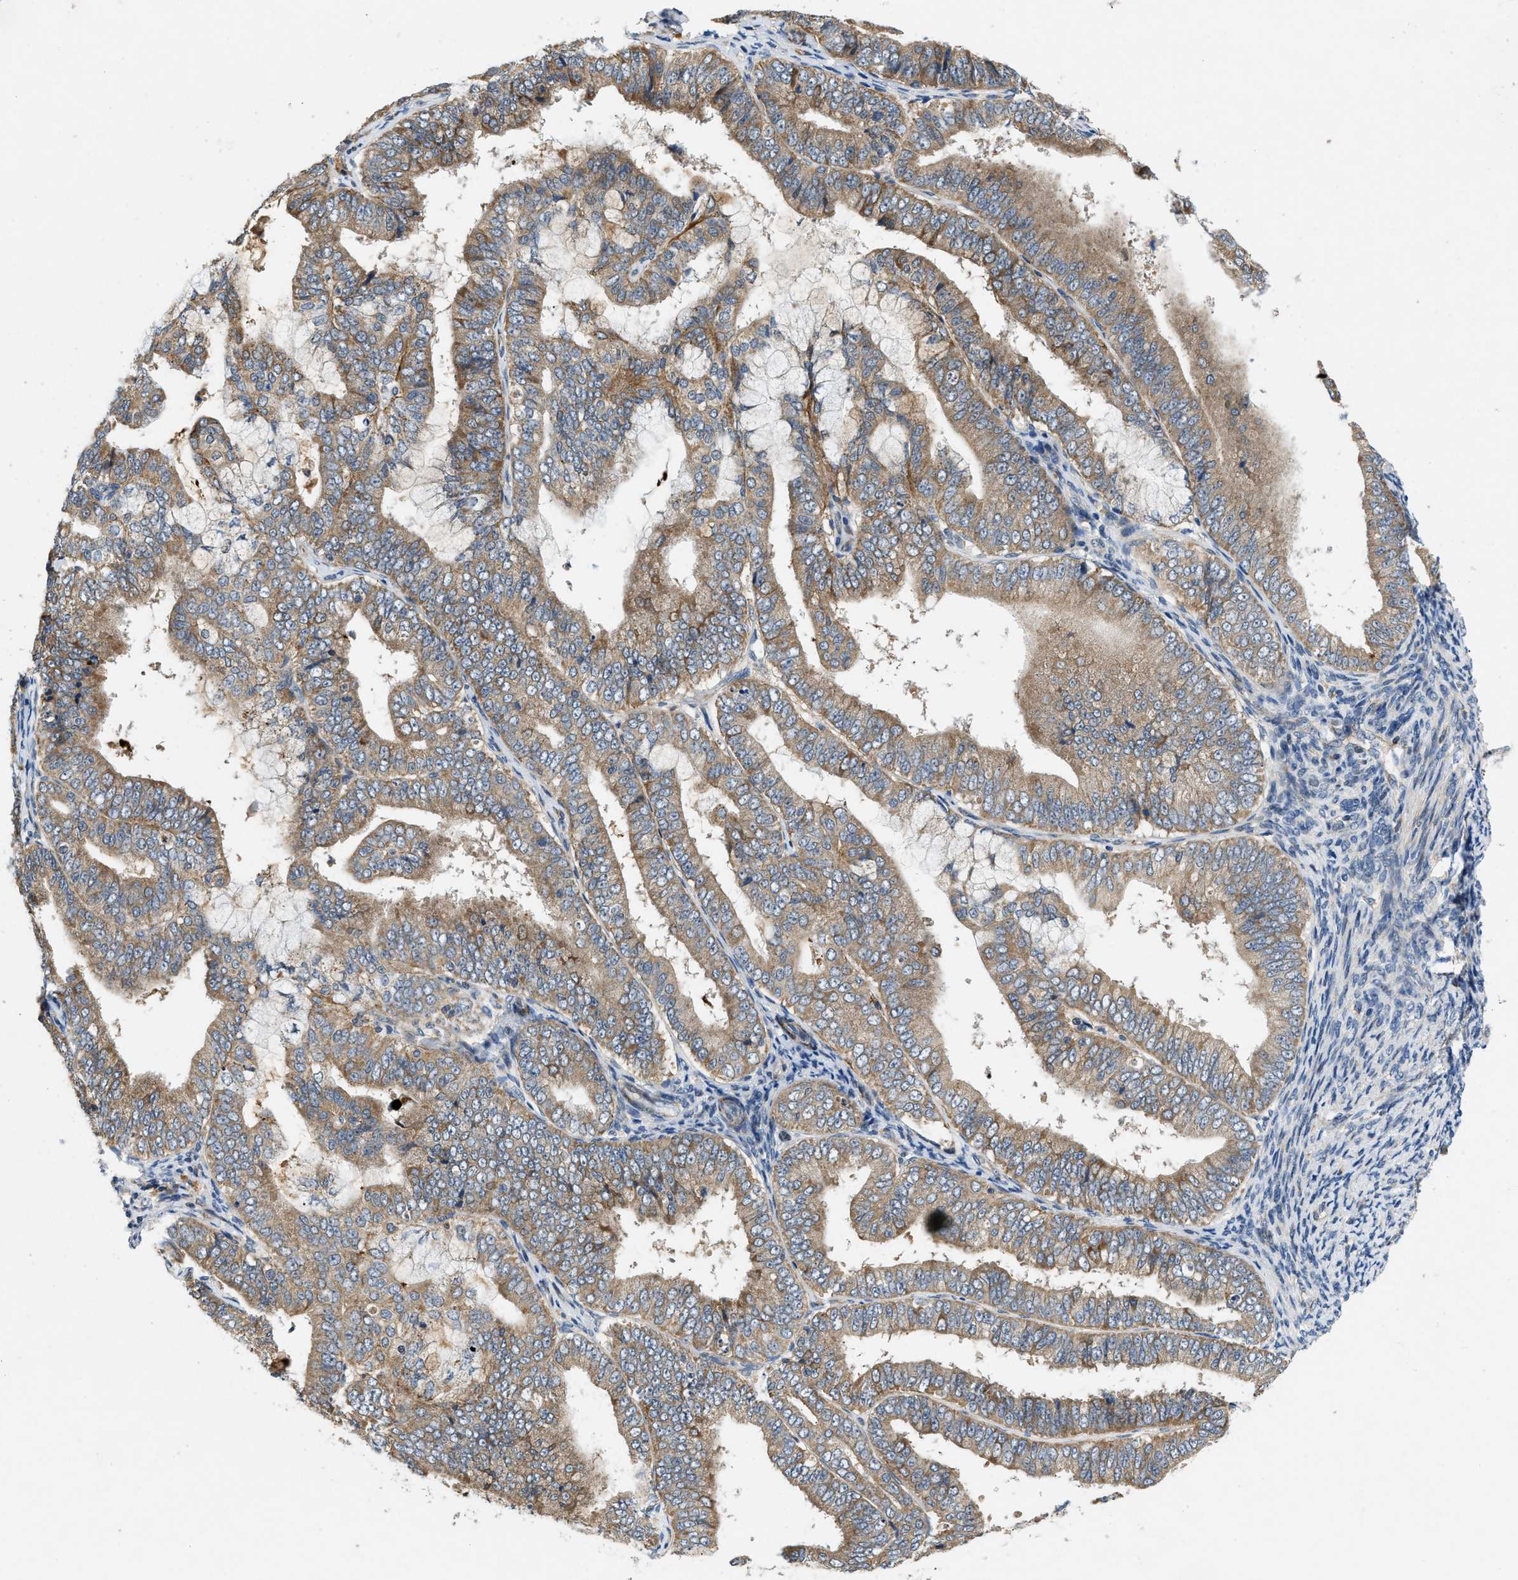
{"staining": {"intensity": "moderate", "quantity": ">75%", "location": "cytoplasmic/membranous"}, "tissue": "endometrial cancer", "cell_type": "Tumor cells", "image_type": "cancer", "snomed": [{"axis": "morphology", "description": "Adenocarcinoma, NOS"}, {"axis": "topography", "description": "Endometrium"}], "caption": "Immunohistochemical staining of human endometrial adenocarcinoma displays medium levels of moderate cytoplasmic/membranous expression in about >75% of tumor cells.", "gene": "ZNF599", "patient": {"sex": "female", "age": 63}}